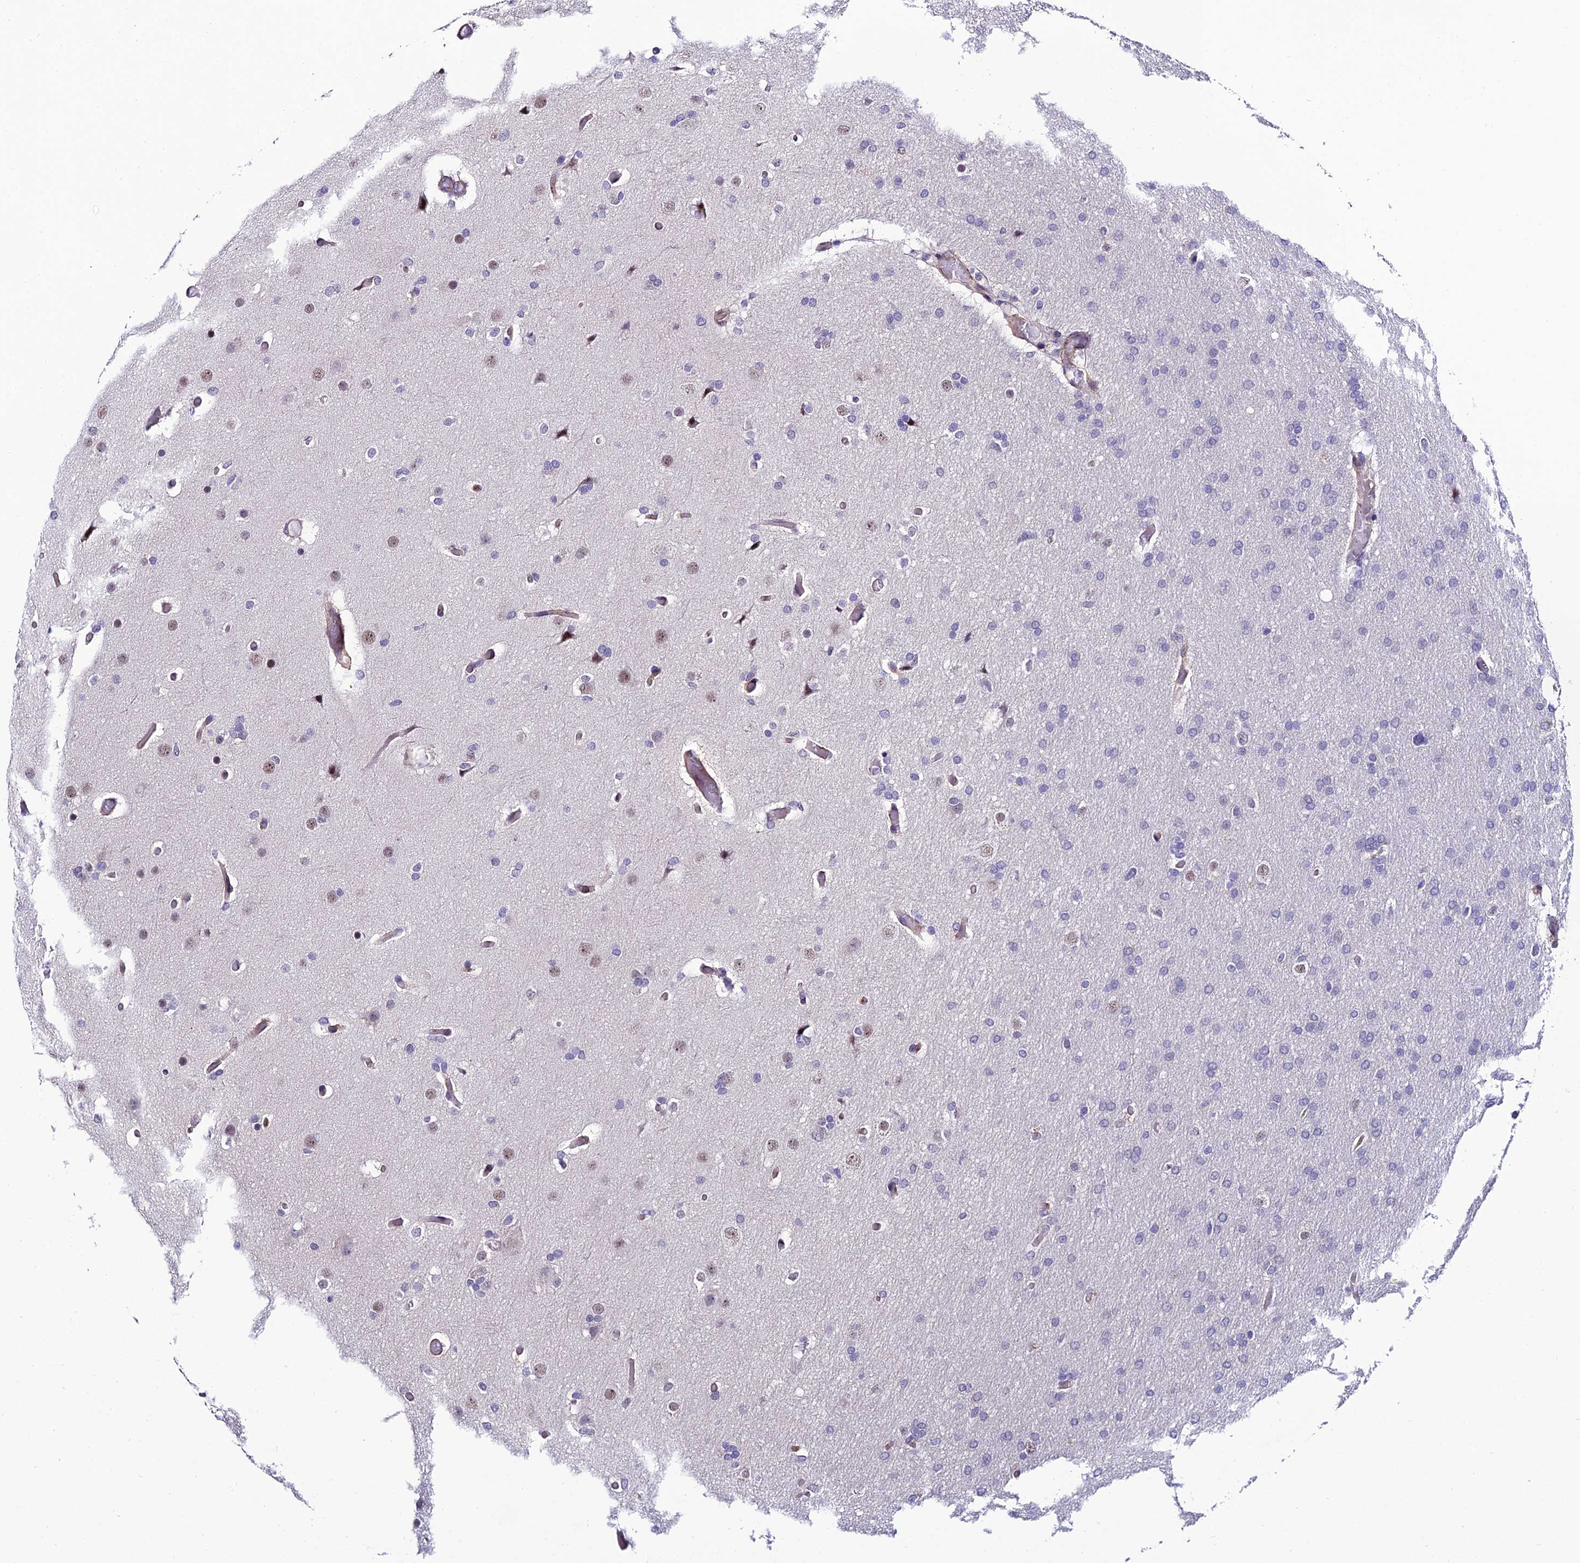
{"staining": {"intensity": "negative", "quantity": "none", "location": "none"}, "tissue": "glioma", "cell_type": "Tumor cells", "image_type": "cancer", "snomed": [{"axis": "morphology", "description": "Glioma, malignant, High grade"}, {"axis": "topography", "description": "Cerebral cortex"}], "caption": "IHC of human glioma demonstrates no staining in tumor cells. (Brightfield microscopy of DAB IHC at high magnification).", "gene": "SYT15", "patient": {"sex": "female", "age": 36}}